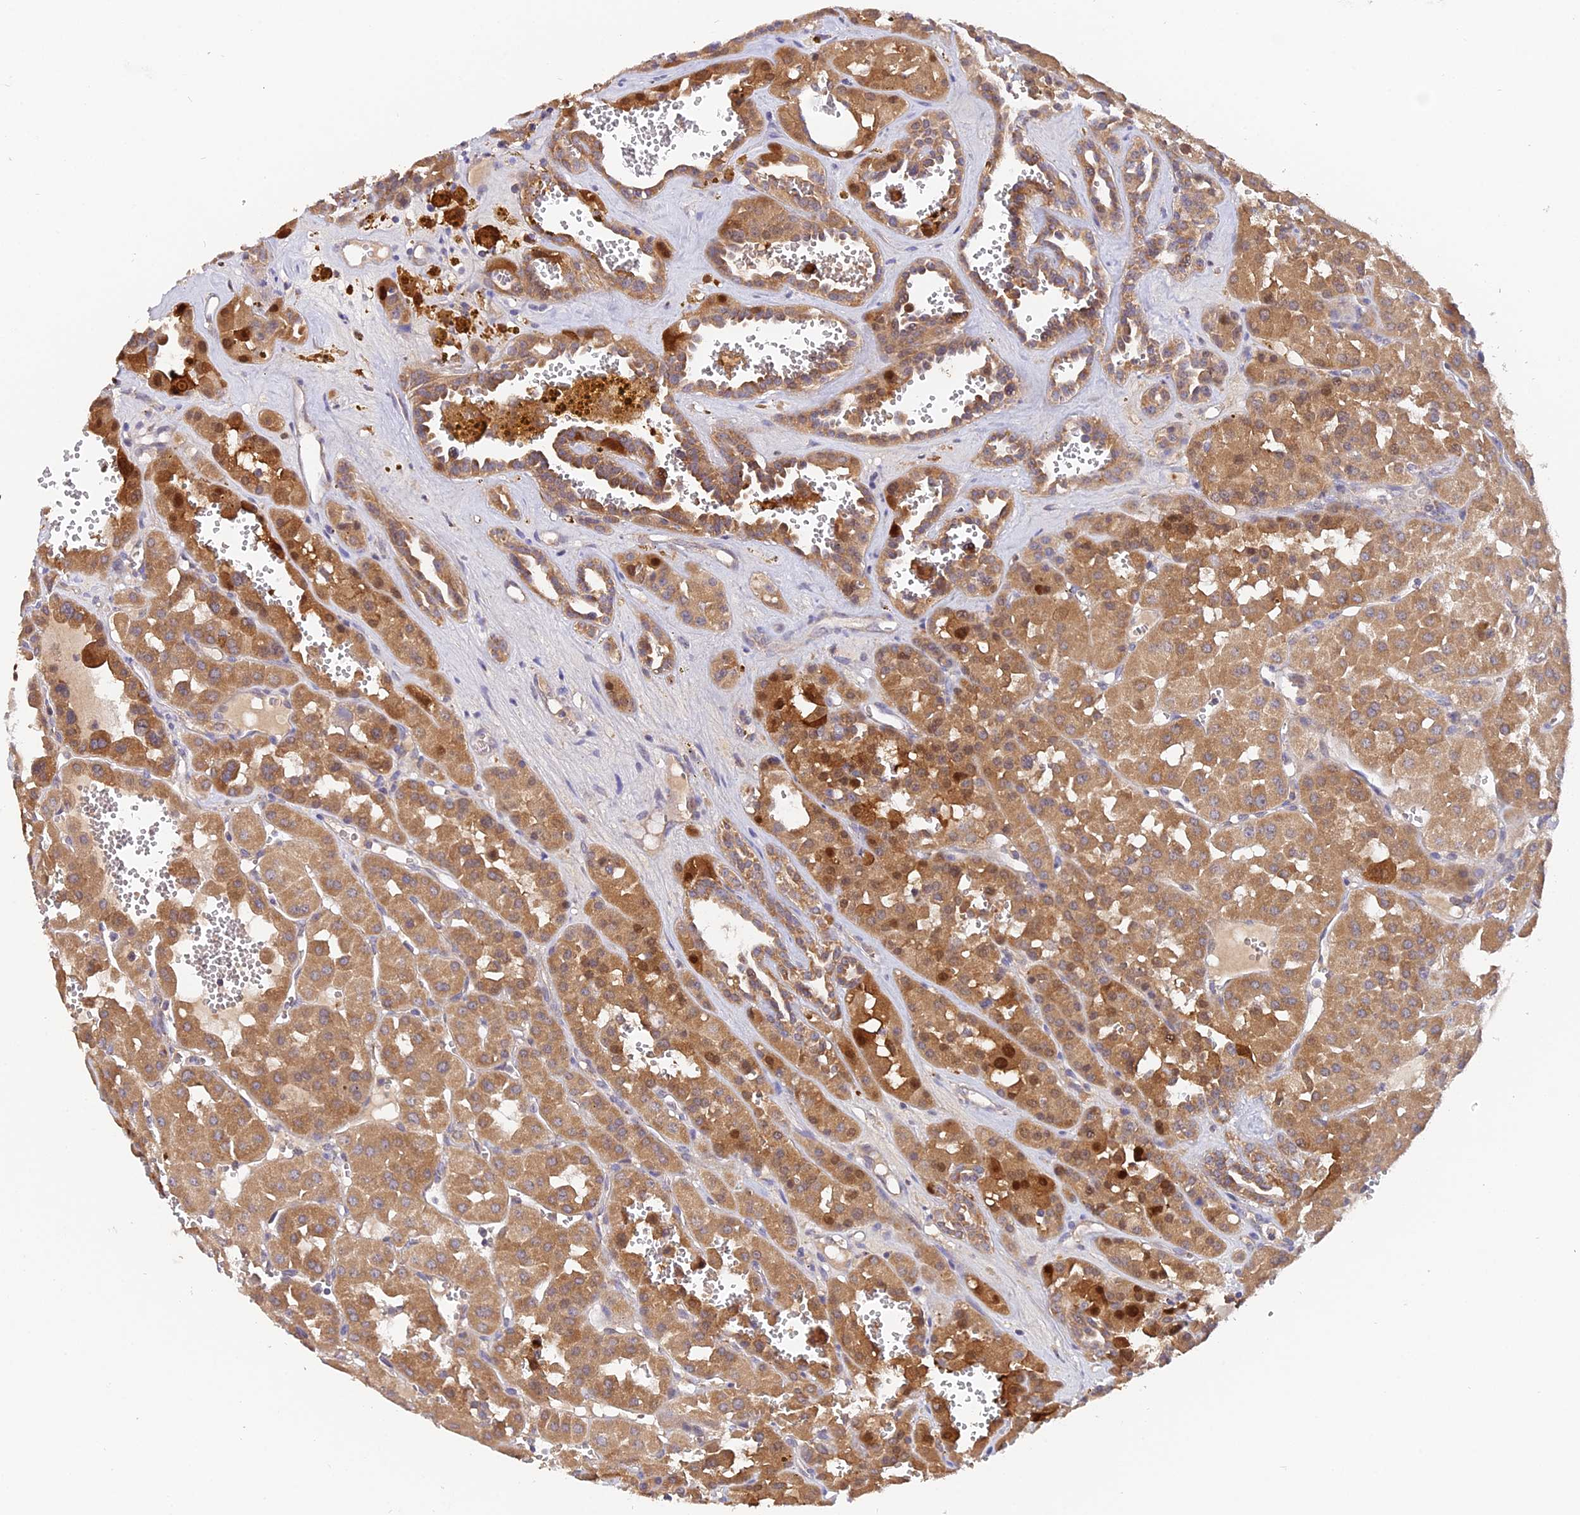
{"staining": {"intensity": "moderate", "quantity": ">75%", "location": "cytoplasmic/membranous,nuclear"}, "tissue": "renal cancer", "cell_type": "Tumor cells", "image_type": "cancer", "snomed": [{"axis": "morphology", "description": "Carcinoma, NOS"}, {"axis": "topography", "description": "Kidney"}], "caption": "Immunohistochemistry photomicrograph of neoplastic tissue: human carcinoma (renal) stained using immunohistochemistry (IHC) reveals medium levels of moderate protein expression localized specifically in the cytoplasmic/membranous and nuclear of tumor cells, appearing as a cytoplasmic/membranous and nuclear brown color.", "gene": "ZBED8", "patient": {"sex": "female", "age": 75}}